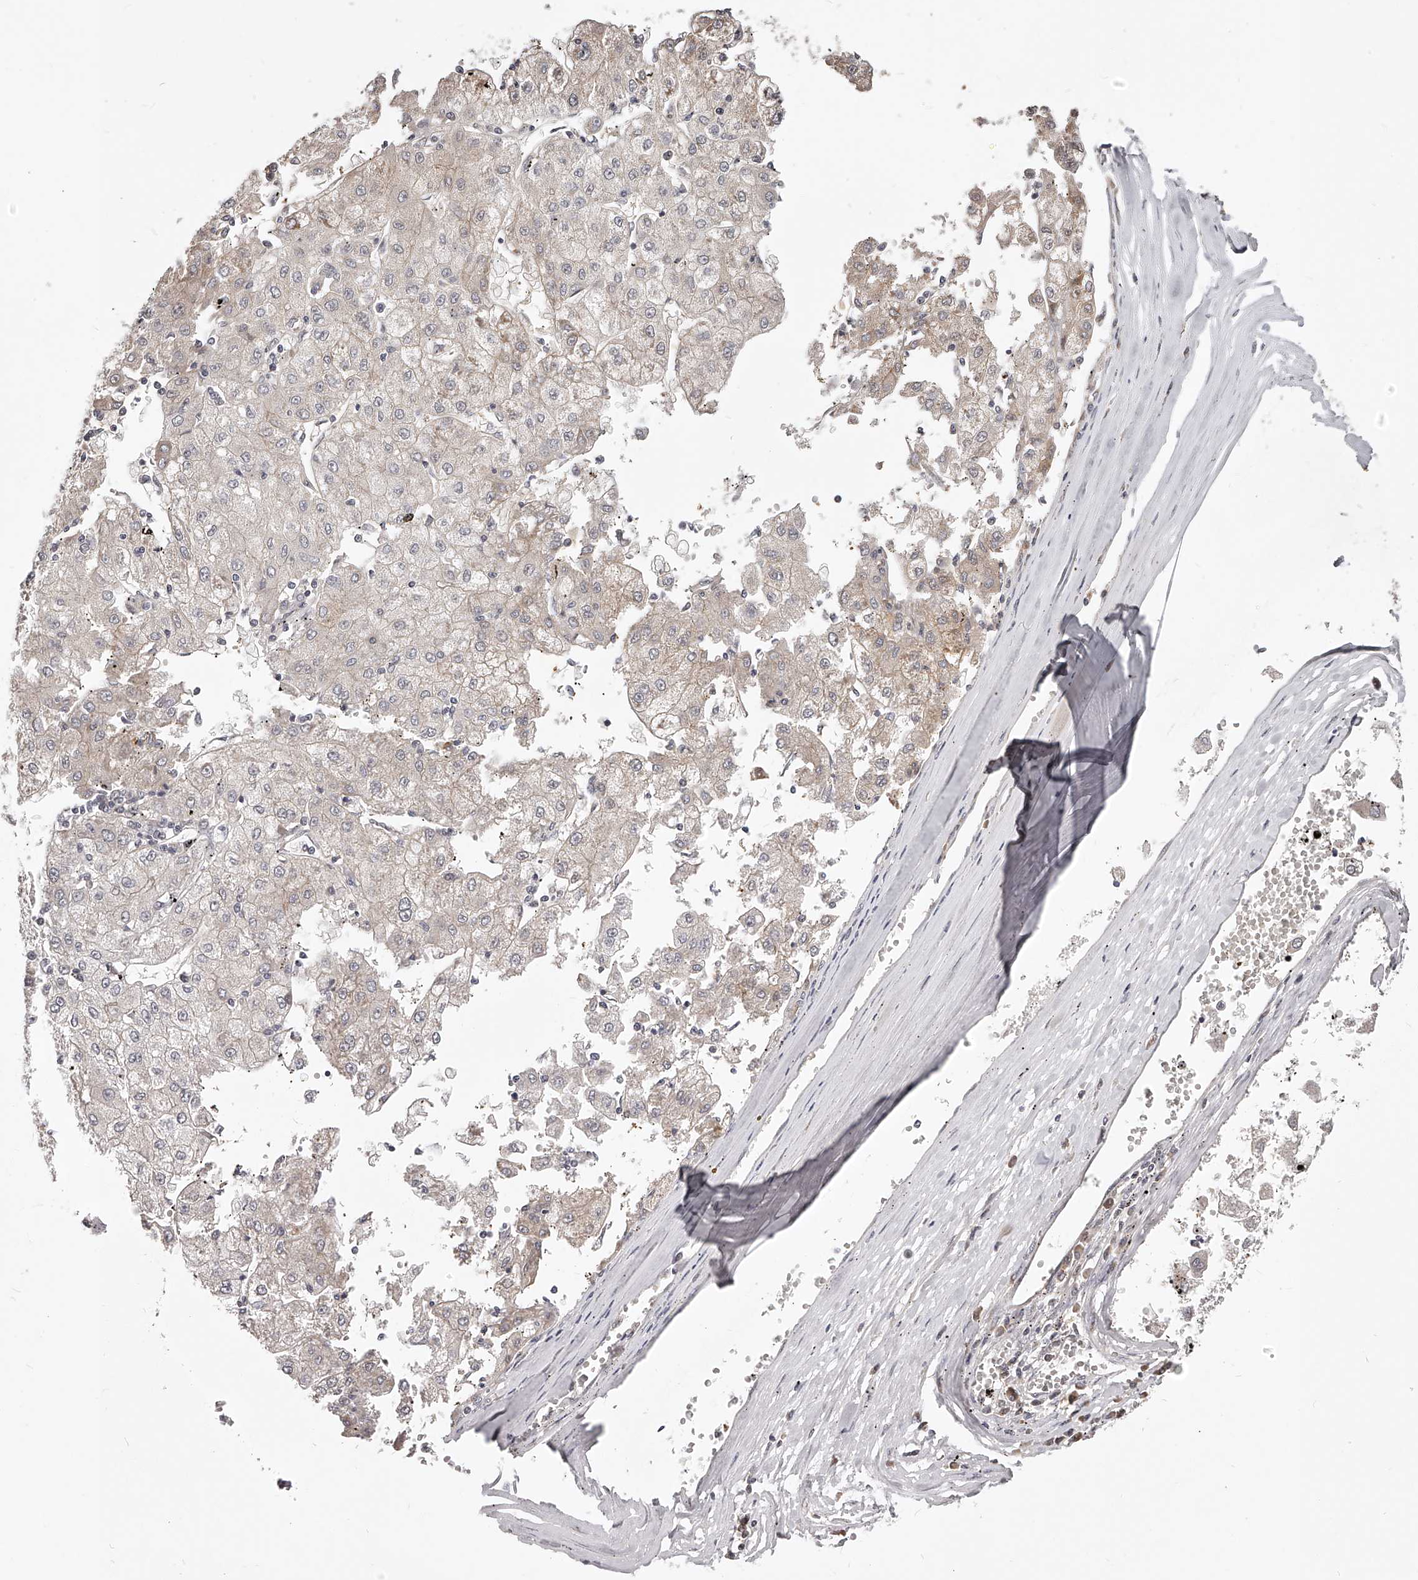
{"staining": {"intensity": "negative", "quantity": "none", "location": "none"}, "tissue": "liver cancer", "cell_type": "Tumor cells", "image_type": "cancer", "snomed": [{"axis": "morphology", "description": "Carcinoma, Hepatocellular, NOS"}, {"axis": "topography", "description": "Liver"}], "caption": "DAB immunohistochemical staining of hepatocellular carcinoma (liver) exhibits no significant positivity in tumor cells.", "gene": "ZNF582", "patient": {"sex": "male", "age": 72}}